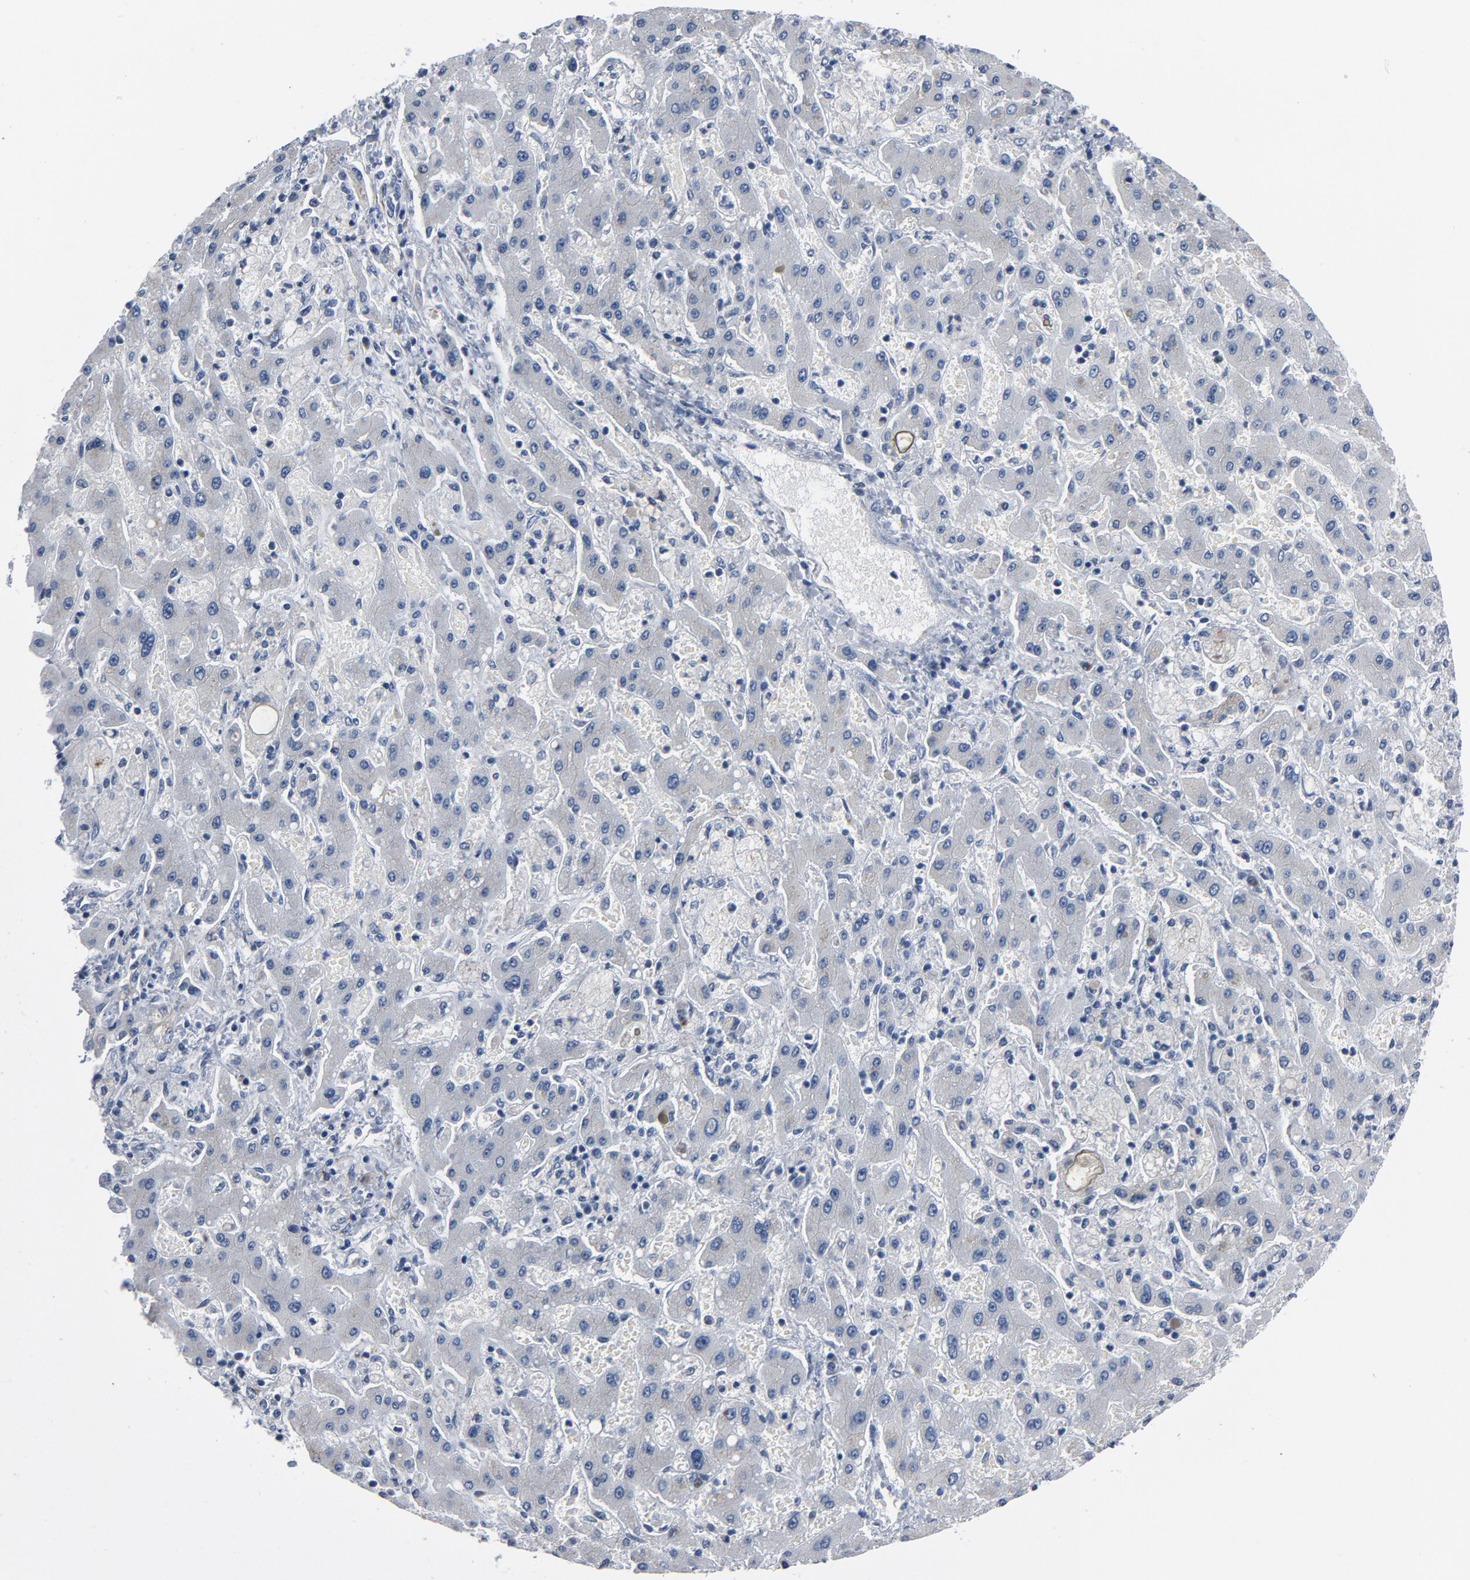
{"staining": {"intensity": "weak", "quantity": "<25%", "location": "cytoplasmic/membranous"}, "tissue": "liver cancer", "cell_type": "Tumor cells", "image_type": "cancer", "snomed": [{"axis": "morphology", "description": "Cholangiocarcinoma"}, {"axis": "topography", "description": "Liver"}], "caption": "Immunohistochemical staining of human liver cancer (cholangiocarcinoma) demonstrates no significant staining in tumor cells.", "gene": "YIPF6", "patient": {"sex": "male", "age": 50}}